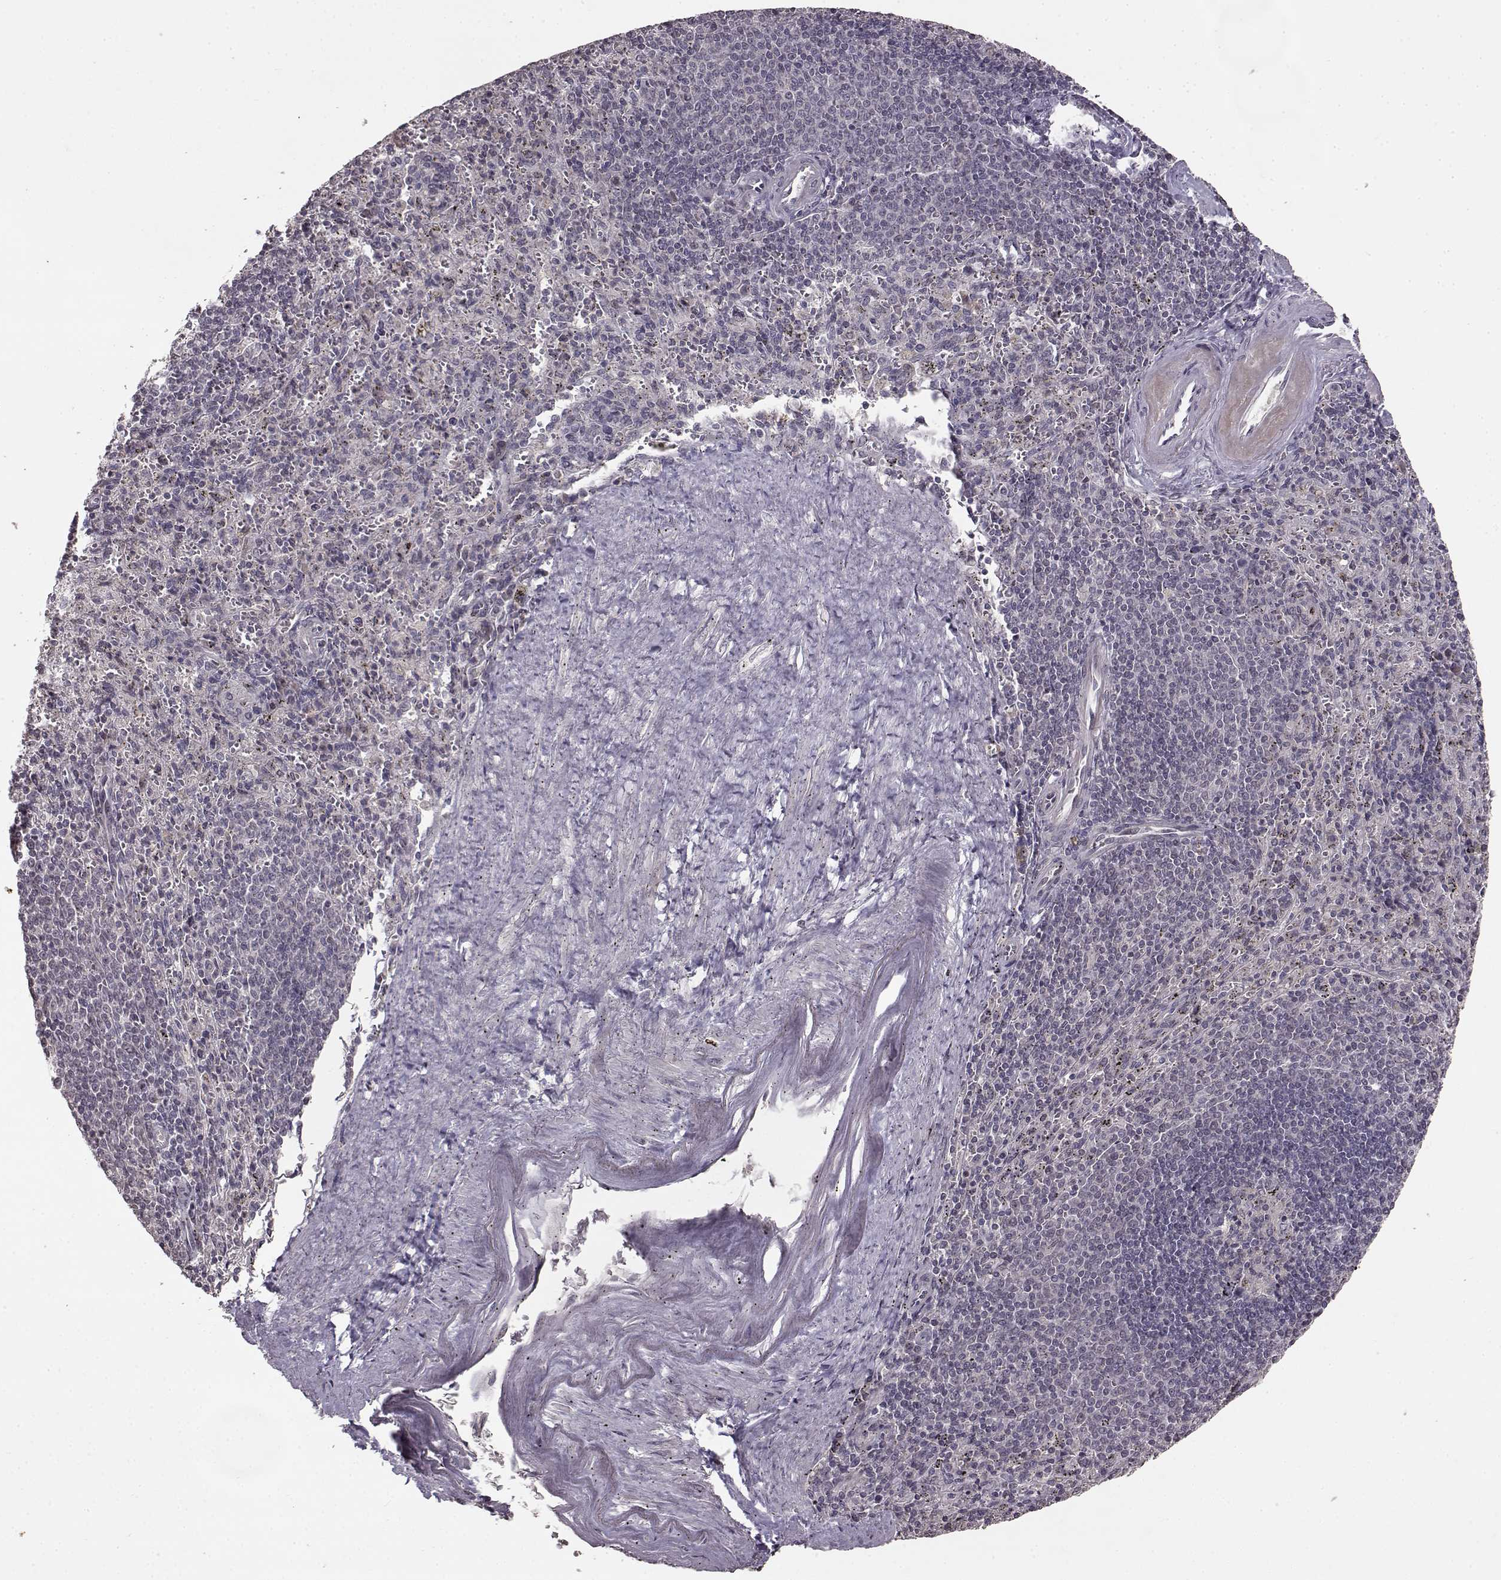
{"staining": {"intensity": "negative", "quantity": "none", "location": "none"}, "tissue": "spleen", "cell_type": "Cells in red pulp", "image_type": "normal", "snomed": [{"axis": "morphology", "description": "Normal tissue, NOS"}, {"axis": "topography", "description": "Spleen"}], "caption": "This is a image of IHC staining of benign spleen, which shows no staining in cells in red pulp. (DAB (3,3'-diaminobenzidine) immunohistochemistry with hematoxylin counter stain).", "gene": "NTRK2", "patient": {"sex": "male", "age": 57}}